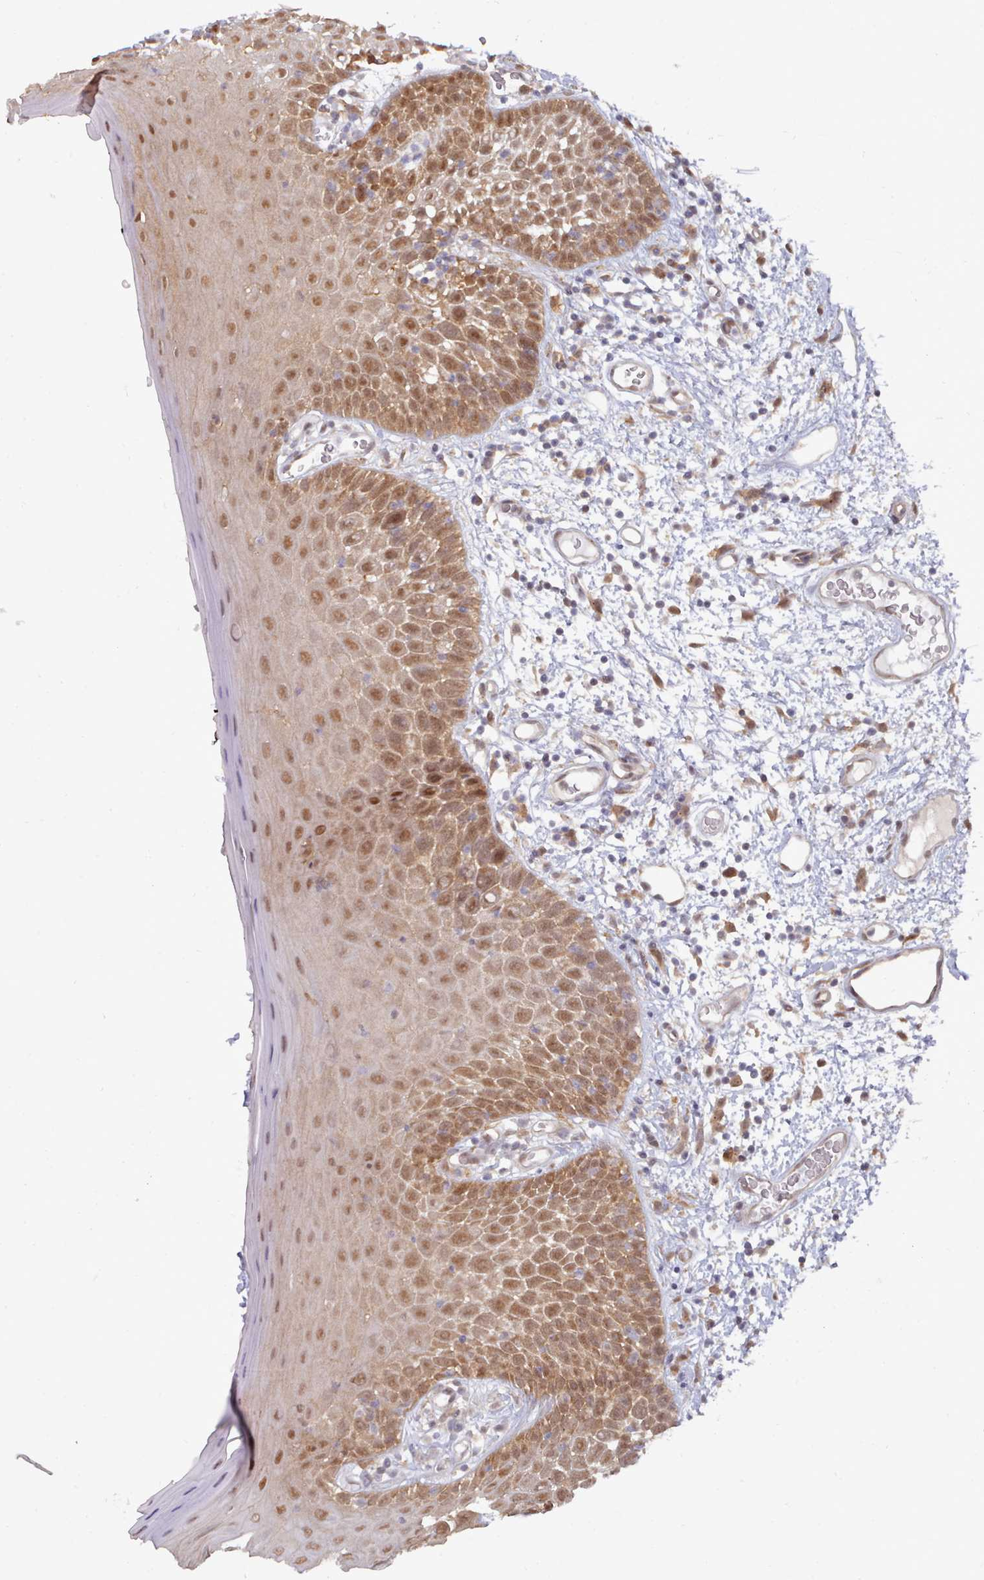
{"staining": {"intensity": "moderate", "quantity": "25%-75%", "location": "cytoplasmic/membranous,nuclear"}, "tissue": "oral mucosa", "cell_type": "Squamous epithelial cells", "image_type": "normal", "snomed": [{"axis": "morphology", "description": "Normal tissue, NOS"}, {"axis": "morphology", "description": "Squamous cell carcinoma, NOS"}, {"axis": "topography", "description": "Oral tissue"}, {"axis": "topography", "description": "Tounge, NOS"}, {"axis": "topography", "description": "Head-Neck"}], "caption": "Protein positivity by IHC exhibits moderate cytoplasmic/membranous,nuclear positivity in approximately 25%-75% of squamous epithelial cells in unremarkable oral mucosa. (DAB IHC with brightfield microscopy, high magnification).", "gene": "CES3", "patient": {"sex": "male", "age": 76}}